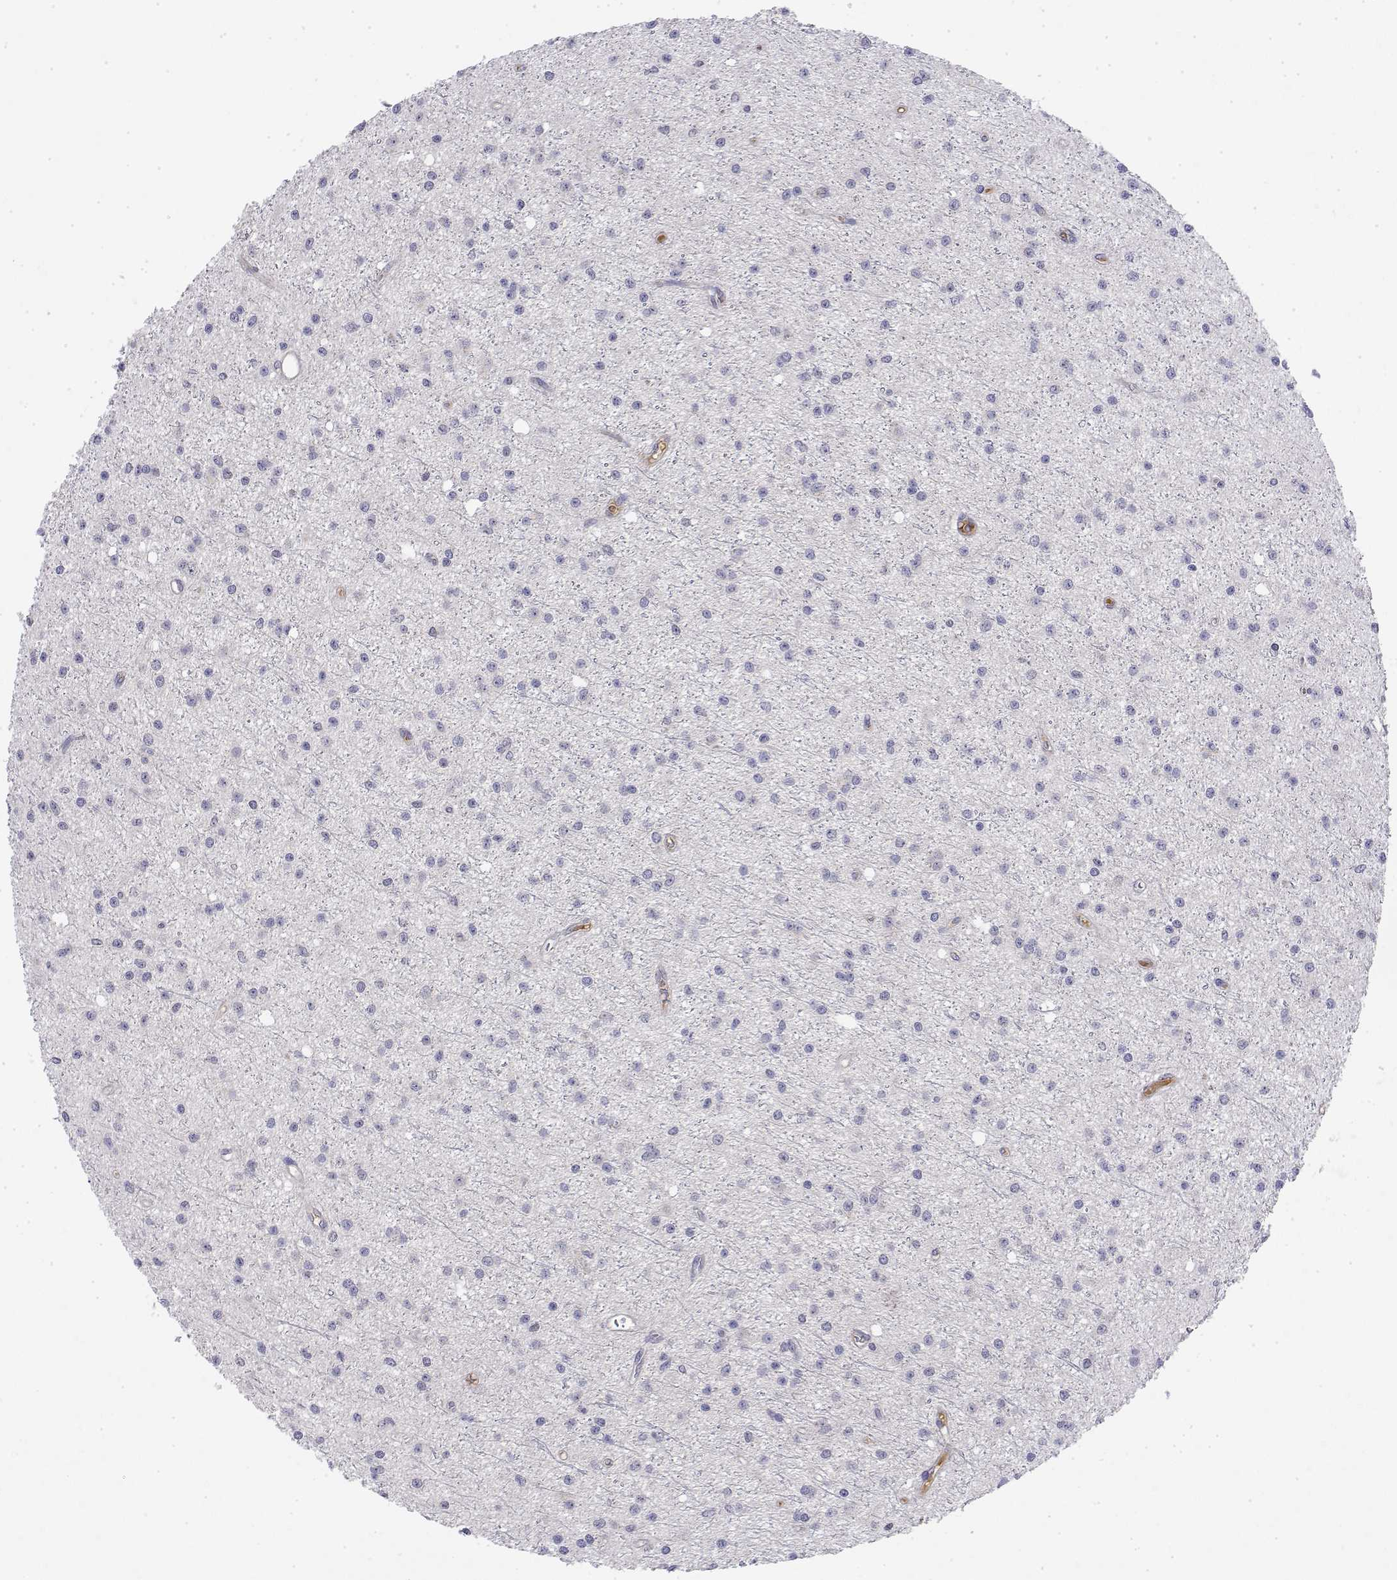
{"staining": {"intensity": "negative", "quantity": "none", "location": "none"}, "tissue": "glioma", "cell_type": "Tumor cells", "image_type": "cancer", "snomed": [{"axis": "morphology", "description": "Glioma, malignant, Low grade"}, {"axis": "topography", "description": "Brain"}], "caption": "A high-resolution image shows IHC staining of low-grade glioma (malignant), which shows no significant staining in tumor cells.", "gene": "IGFBP4", "patient": {"sex": "male", "age": 27}}